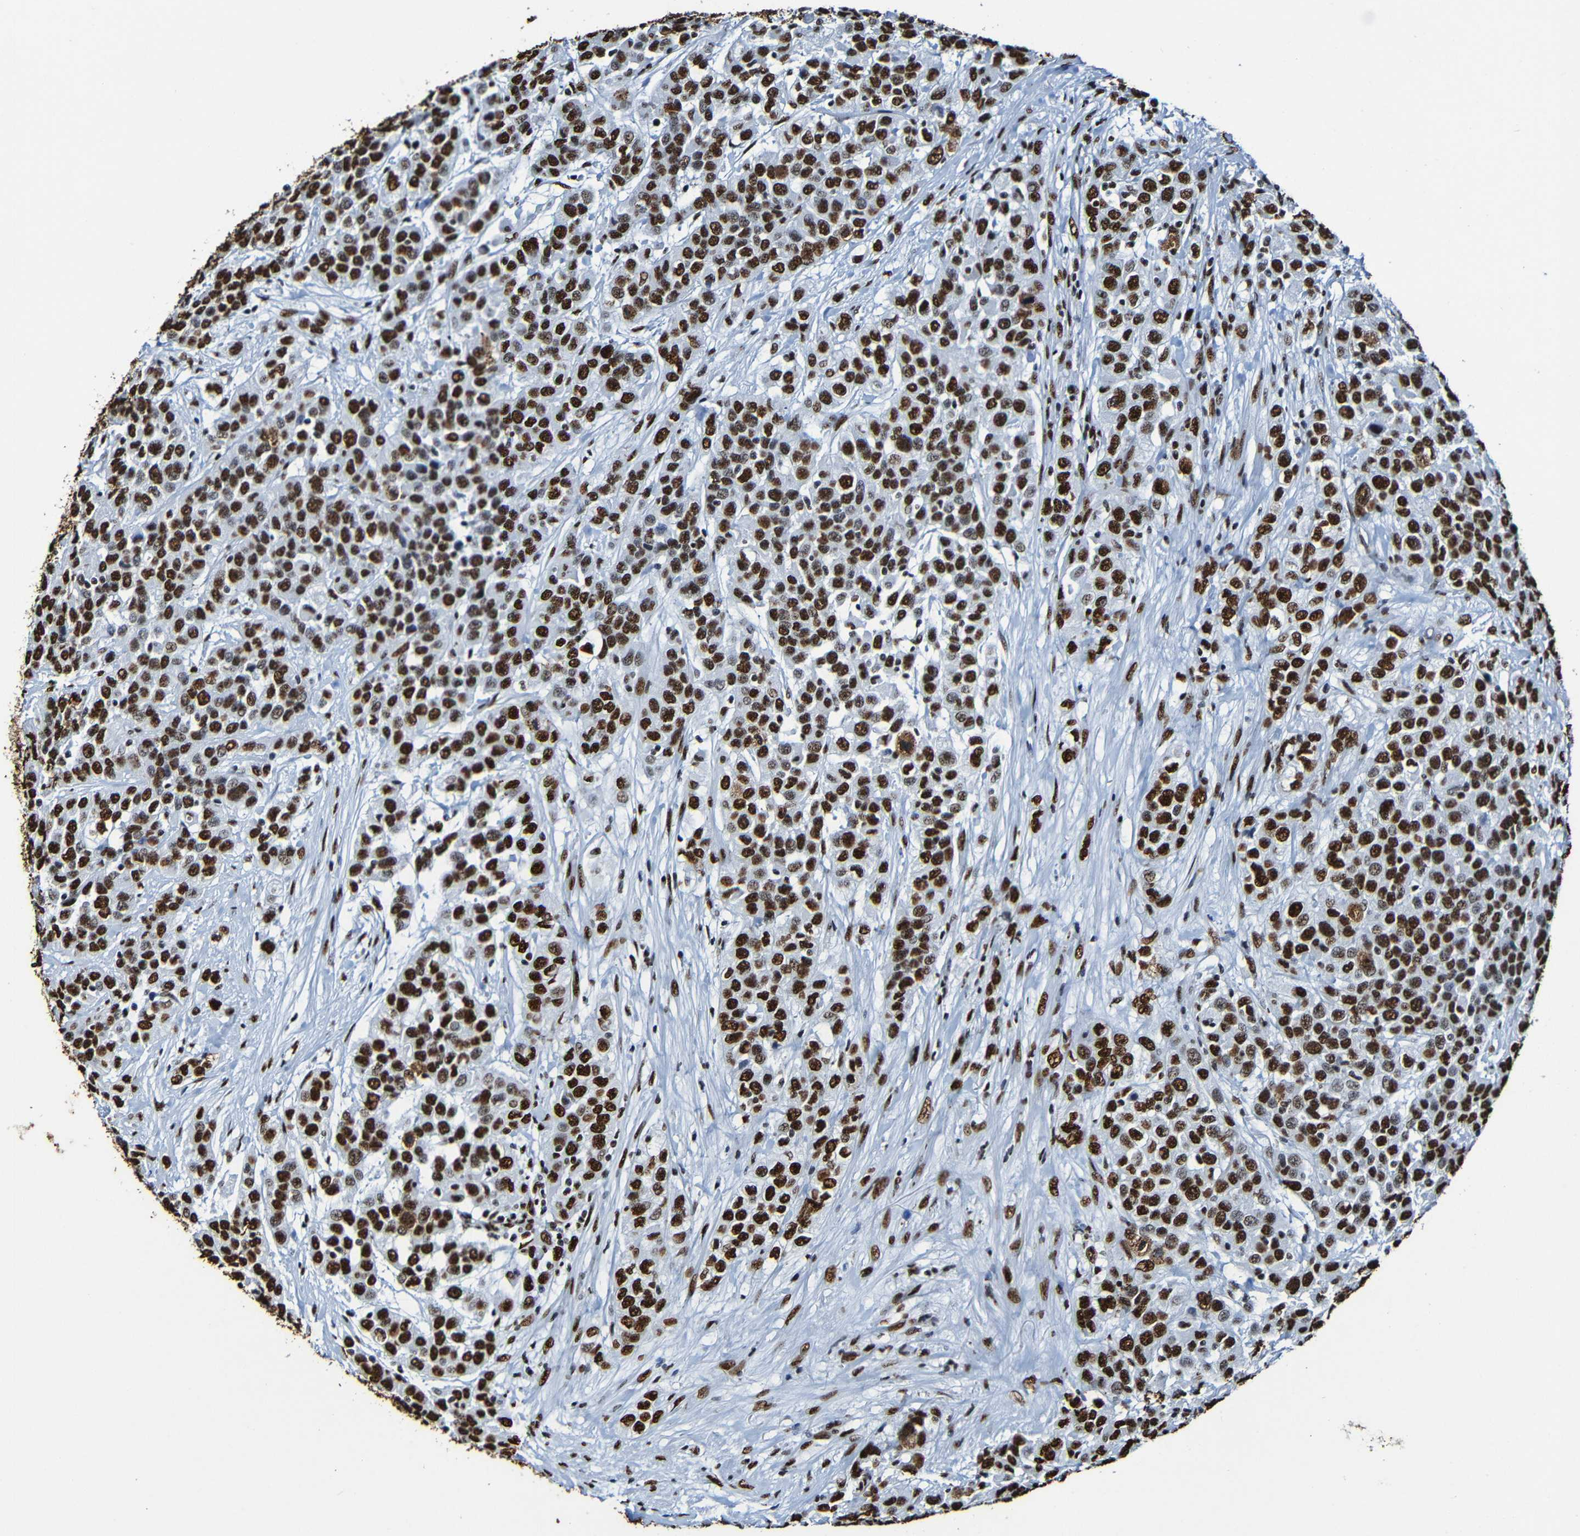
{"staining": {"intensity": "strong", "quantity": ">75%", "location": "nuclear"}, "tissue": "urothelial cancer", "cell_type": "Tumor cells", "image_type": "cancer", "snomed": [{"axis": "morphology", "description": "Urothelial carcinoma, High grade"}, {"axis": "topography", "description": "Urinary bladder"}], "caption": "Urothelial carcinoma (high-grade) stained for a protein (brown) reveals strong nuclear positive positivity in about >75% of tumor cells.", "gene": "SRSF3", "patient": {"sex": "female", "age": 80}}